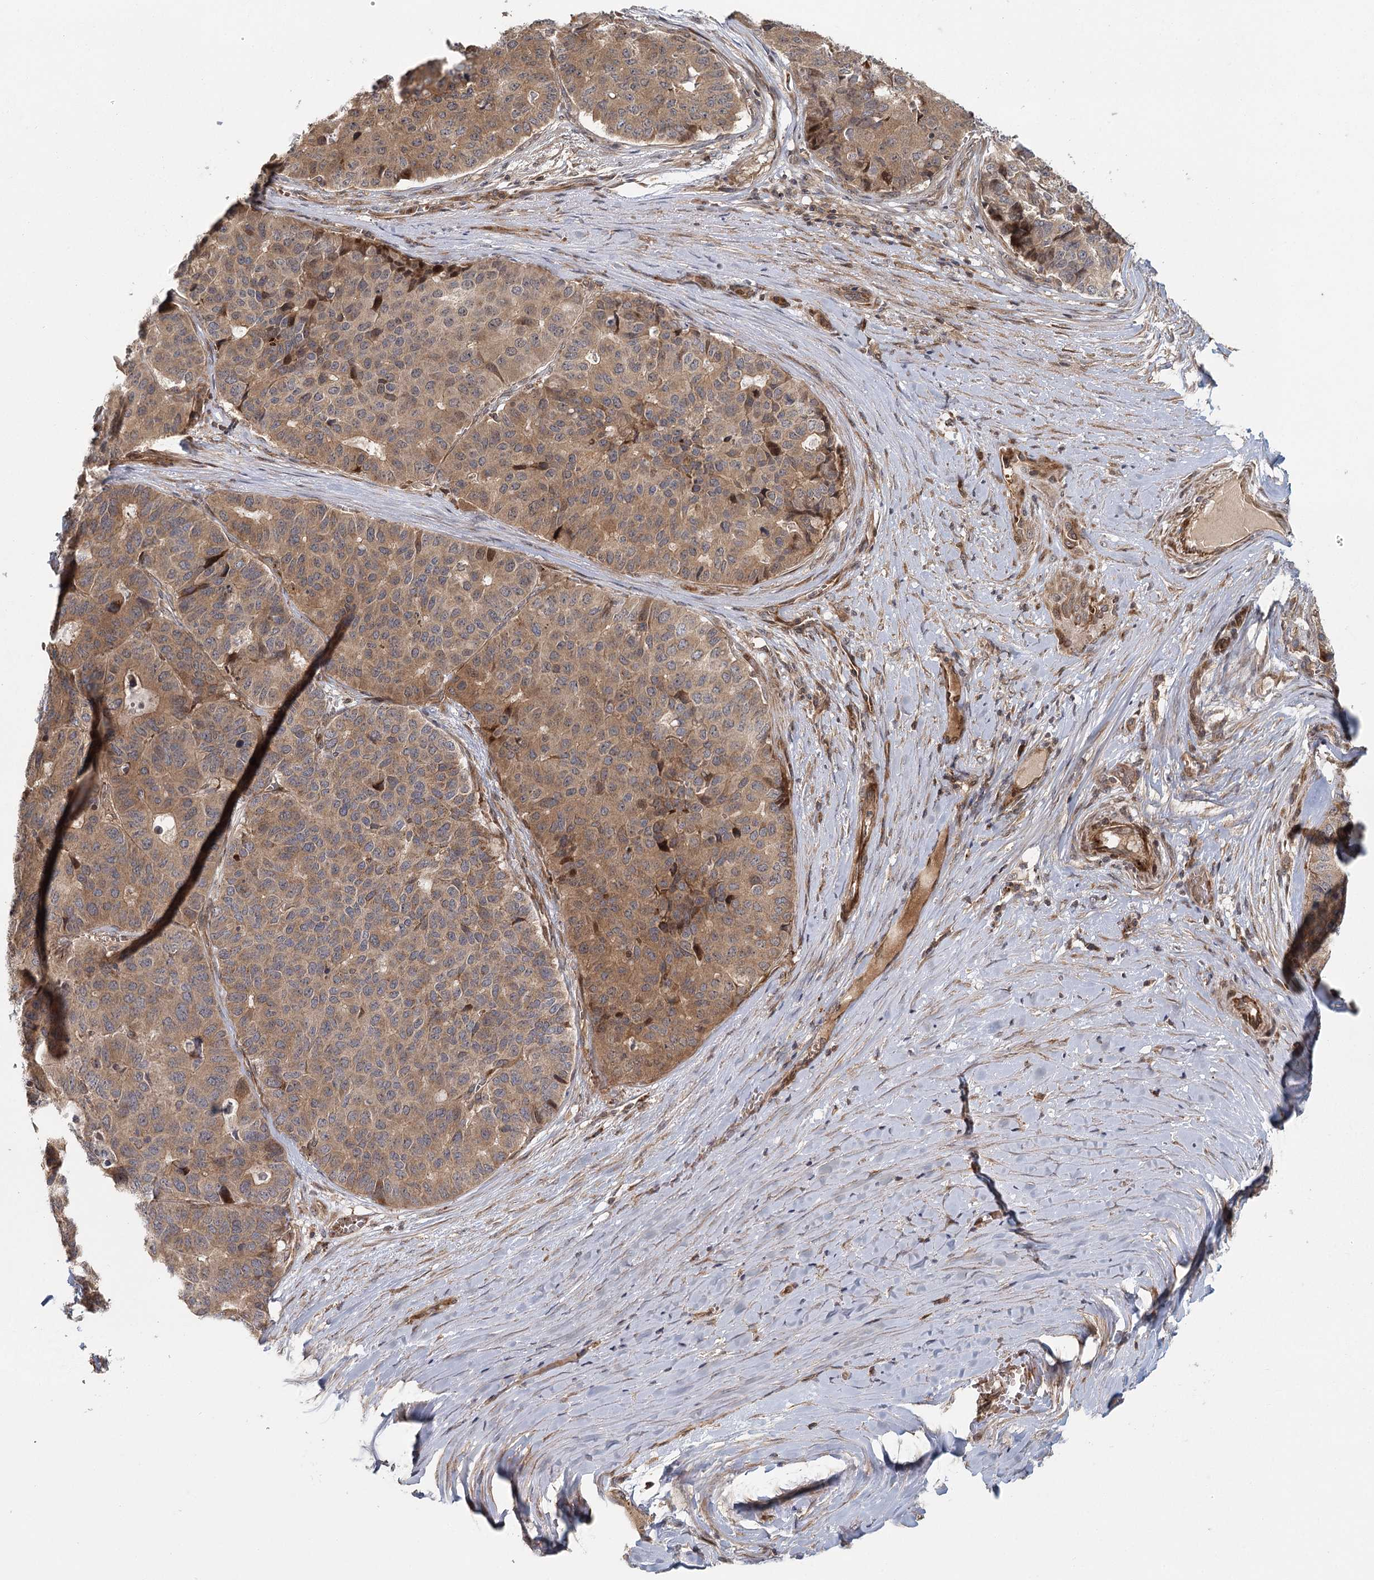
{"staining": {"intensity": "moderate", "quantity": ">75%", "location": "cytoplasmic/membranous"}, "tissue": "pancreatic cancer", "cell_type": "Tumor cells", "image_type": "cancer", "snomed": [{"axis": "morphology", "description": "Adenocarcinoma, NOS"}, {"axis": "topography", "description": "Pancreas"}], "caption": "Moderate cytoplasmic/membranous expression for a protein is present in approximately >75% of tumor cells of pancreatic cancer using immunohistochemistry.", "gene": "RAPGEF6", "patient": {"sex": "male", "age": 50}}